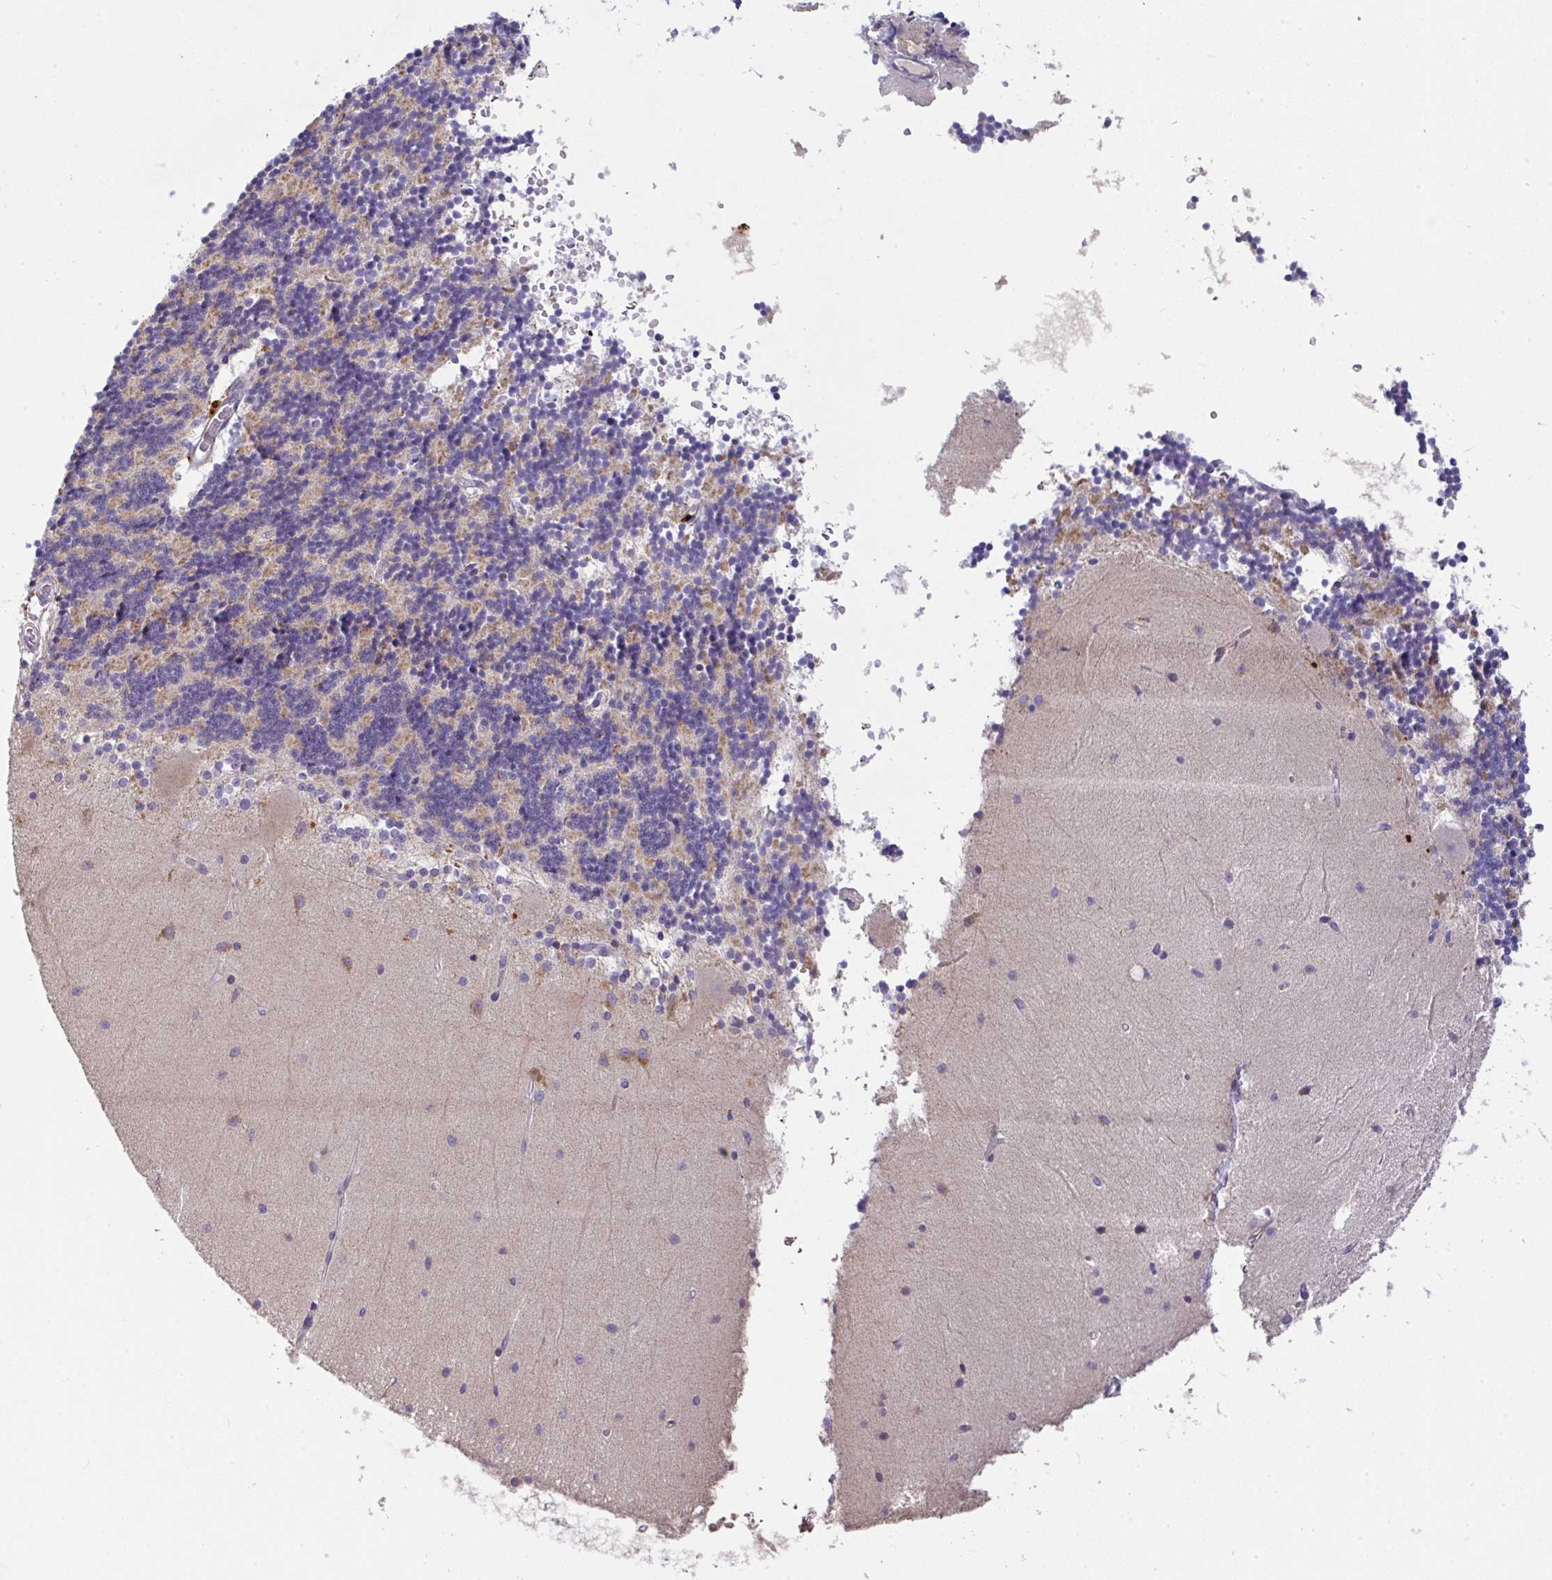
{"staining": {"intensity": "moderate", "quantity": "<25%", "location": "cytoplasmic/membranous"}, "tissue": "cerebellum", "cell_type": "Cells in granular layer", "image_type": "normal", "snomed": [{"axis": "morphology", "description": "Normal tissue, NOS"}, {"axis": "topography", "description": "Cerebellum"}], "caption": "Moderate cytoplasmic/membranous positivity for a protein is appreciated in approximately <25% of cells in granular layer of normal cerebellum using immunohistochemistry (IHC).", "gene": "EPN3", "patient": {"sex": "female", "age": 54}}